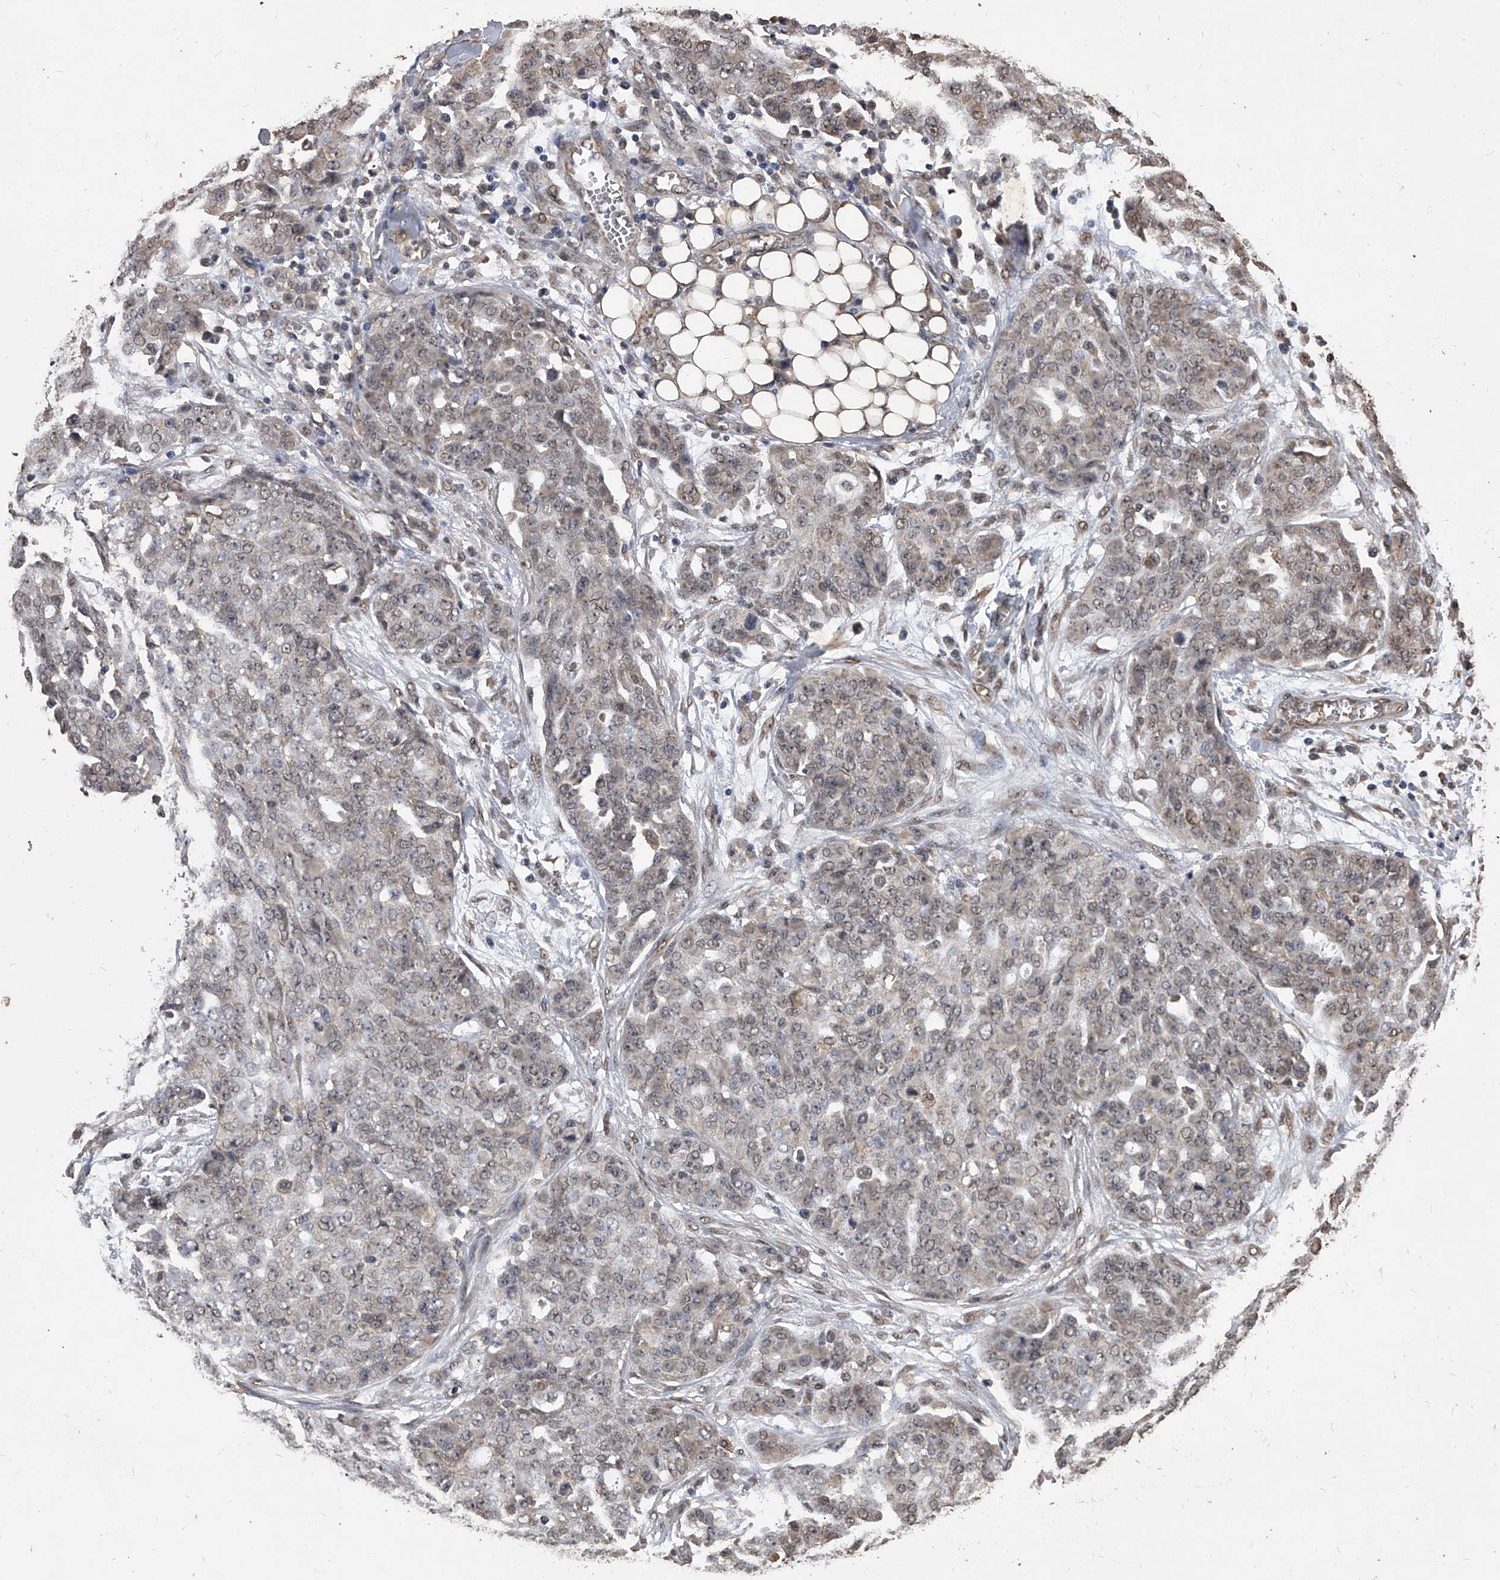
{"staining": {"intensity": "weak", "quantity": "<25%", "location": "nuclear"}, "tissue": "ovarian cancer", "cell_type": "Tumor cells", "image_type": "cancer", "snomed": [{"axis": "morphology", "description": "Cystadenocarcinoma, serous, NOS"}, {"axis": "topography", "description": "Soft tissue"}, {"axis": "topography", "description": "Ovary"}], "caption": "Tumor cells show no significant protein staining in ovarian serous cystadenocarcinoma.", "gene": "FBXL4", "patient": {"sex": "female", "age": 57}}